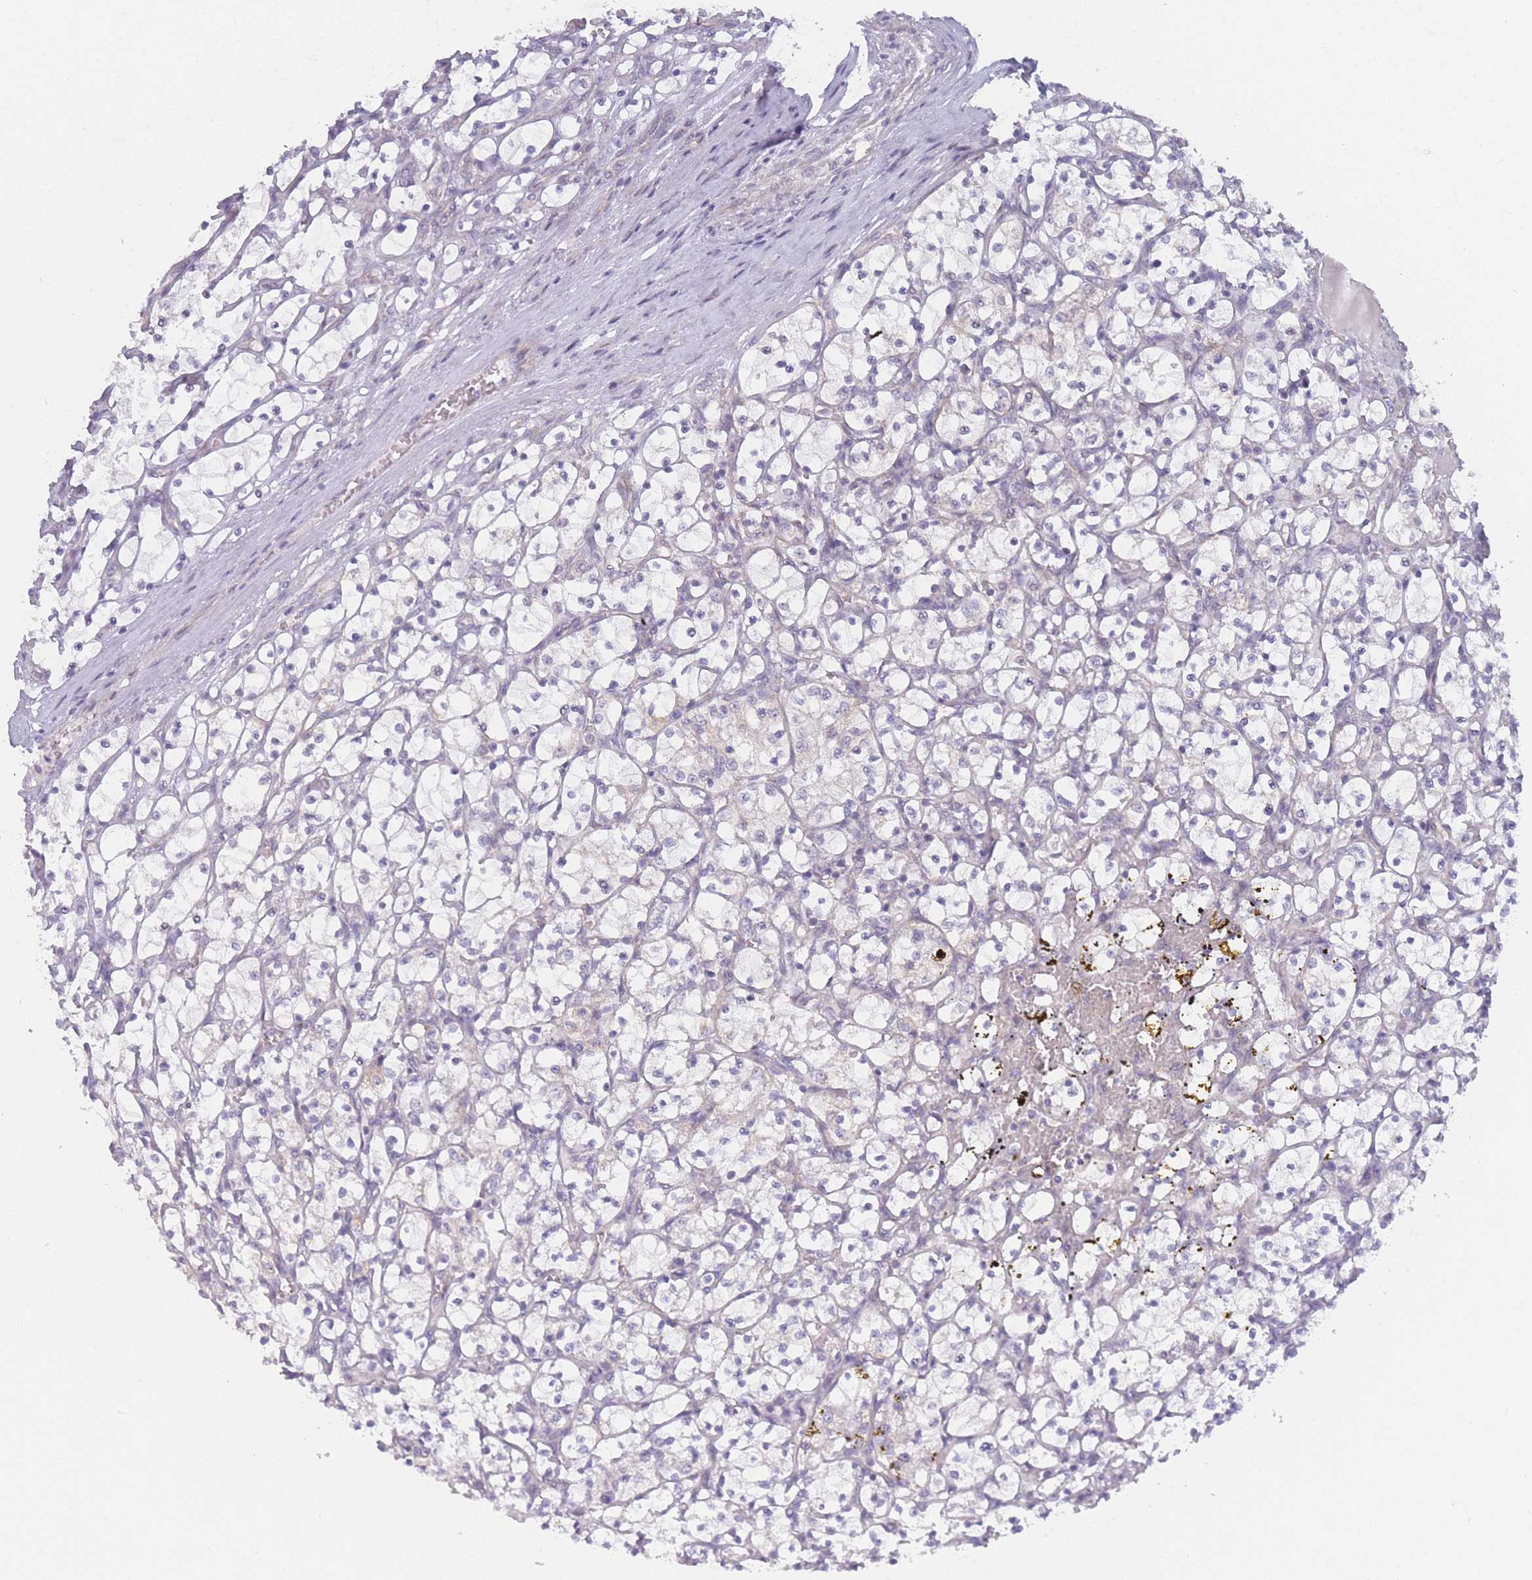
{"staining": {"intensity": "negative", "quantity": "none", "location": "none"}, "tissue": "renal cancer", "cell_type": "Tumor cells", "image_type": "cancer", "snomed": [{"axis": "morphology", "description": "Adenocarcinoma, NOS"}, {"axis": "topography", "description": "Kidney"}], "caption": "The histopathology image displays no significant positivity in tumor cells of renal cancer (adenocarcinoma). (Immunohistochemistry (ihc), brightfield microscopy, high magnification).", "gene": "FAM227B", "patient": {"sex": "female", "age": 69}}